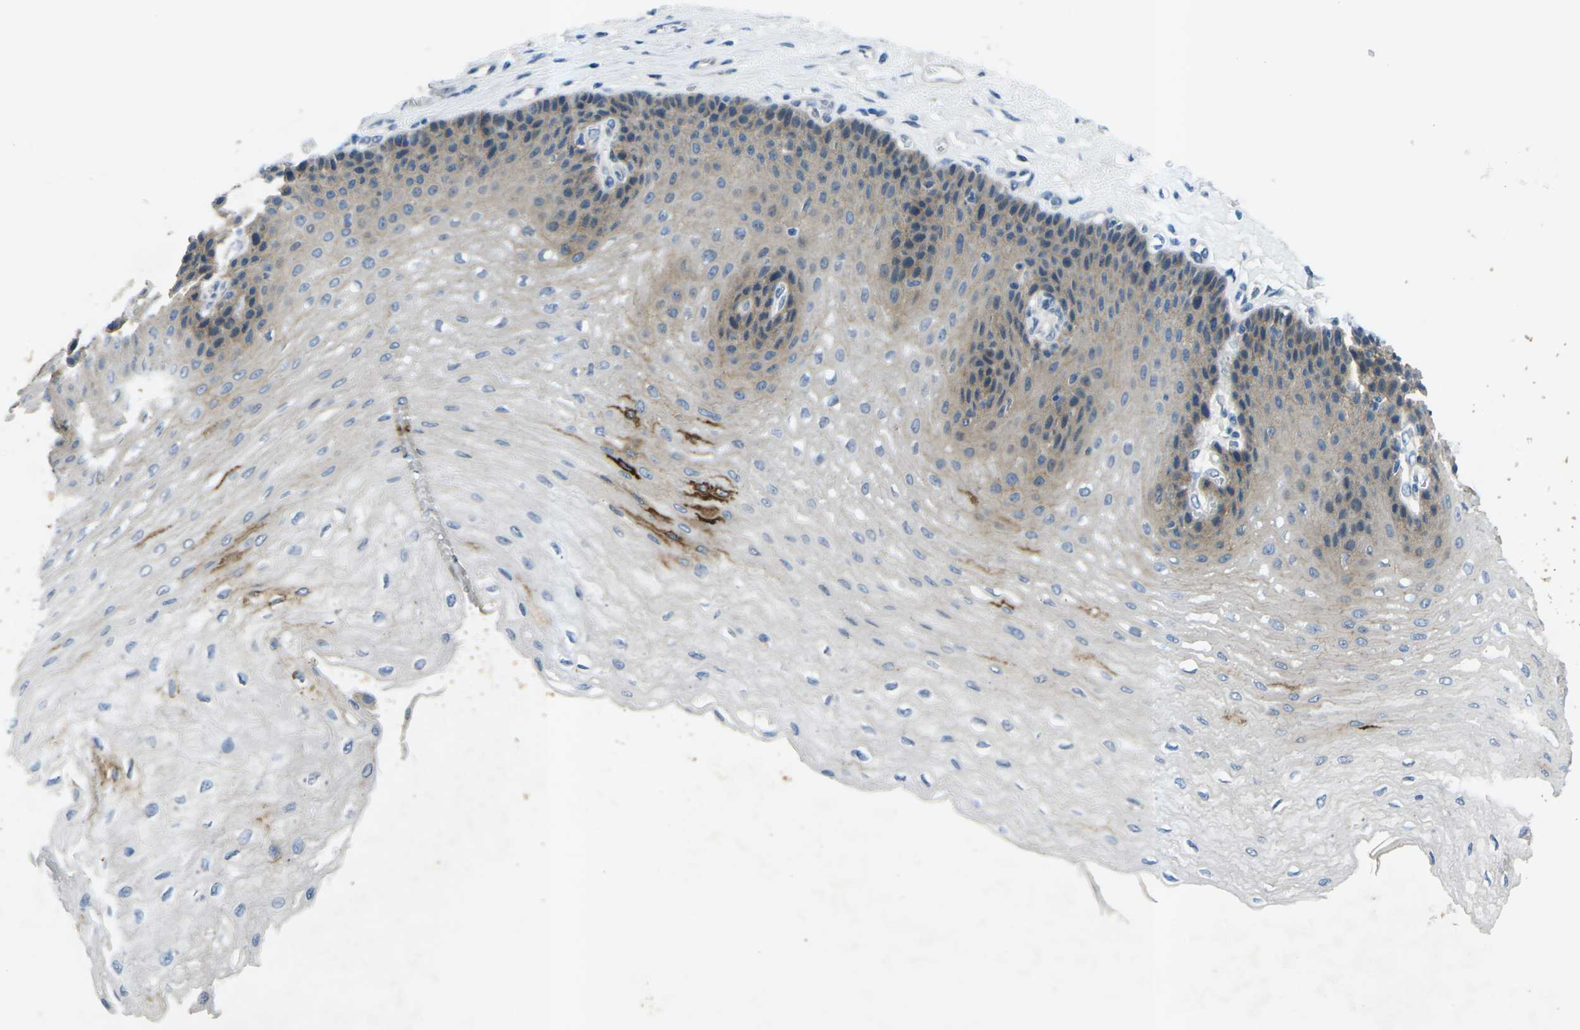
{"staining": {"intensity": "moderate", "quantity": "25%-75%", "location": "cytoplasmic/membranous"}, "tissue": "esophagus", "cell_type": "Squamous epithelial cells", "image_type": "normal", "snomed": [{"axis": "morphology", "description": "Normal tissue, NOS"}, {"axis": "topography", "description": "Esophagus"}], "caption": "Protein staining by immunohistochemistry (IHC) demonstrates moderate cytoplasmic/membranous staining in approximately 25%-75% of squamous epithelial cells in benign esophagus. Nuclei are stained in blue.", "gene": "CTNND1", "patient": {"sex": "female", "age": 72}}